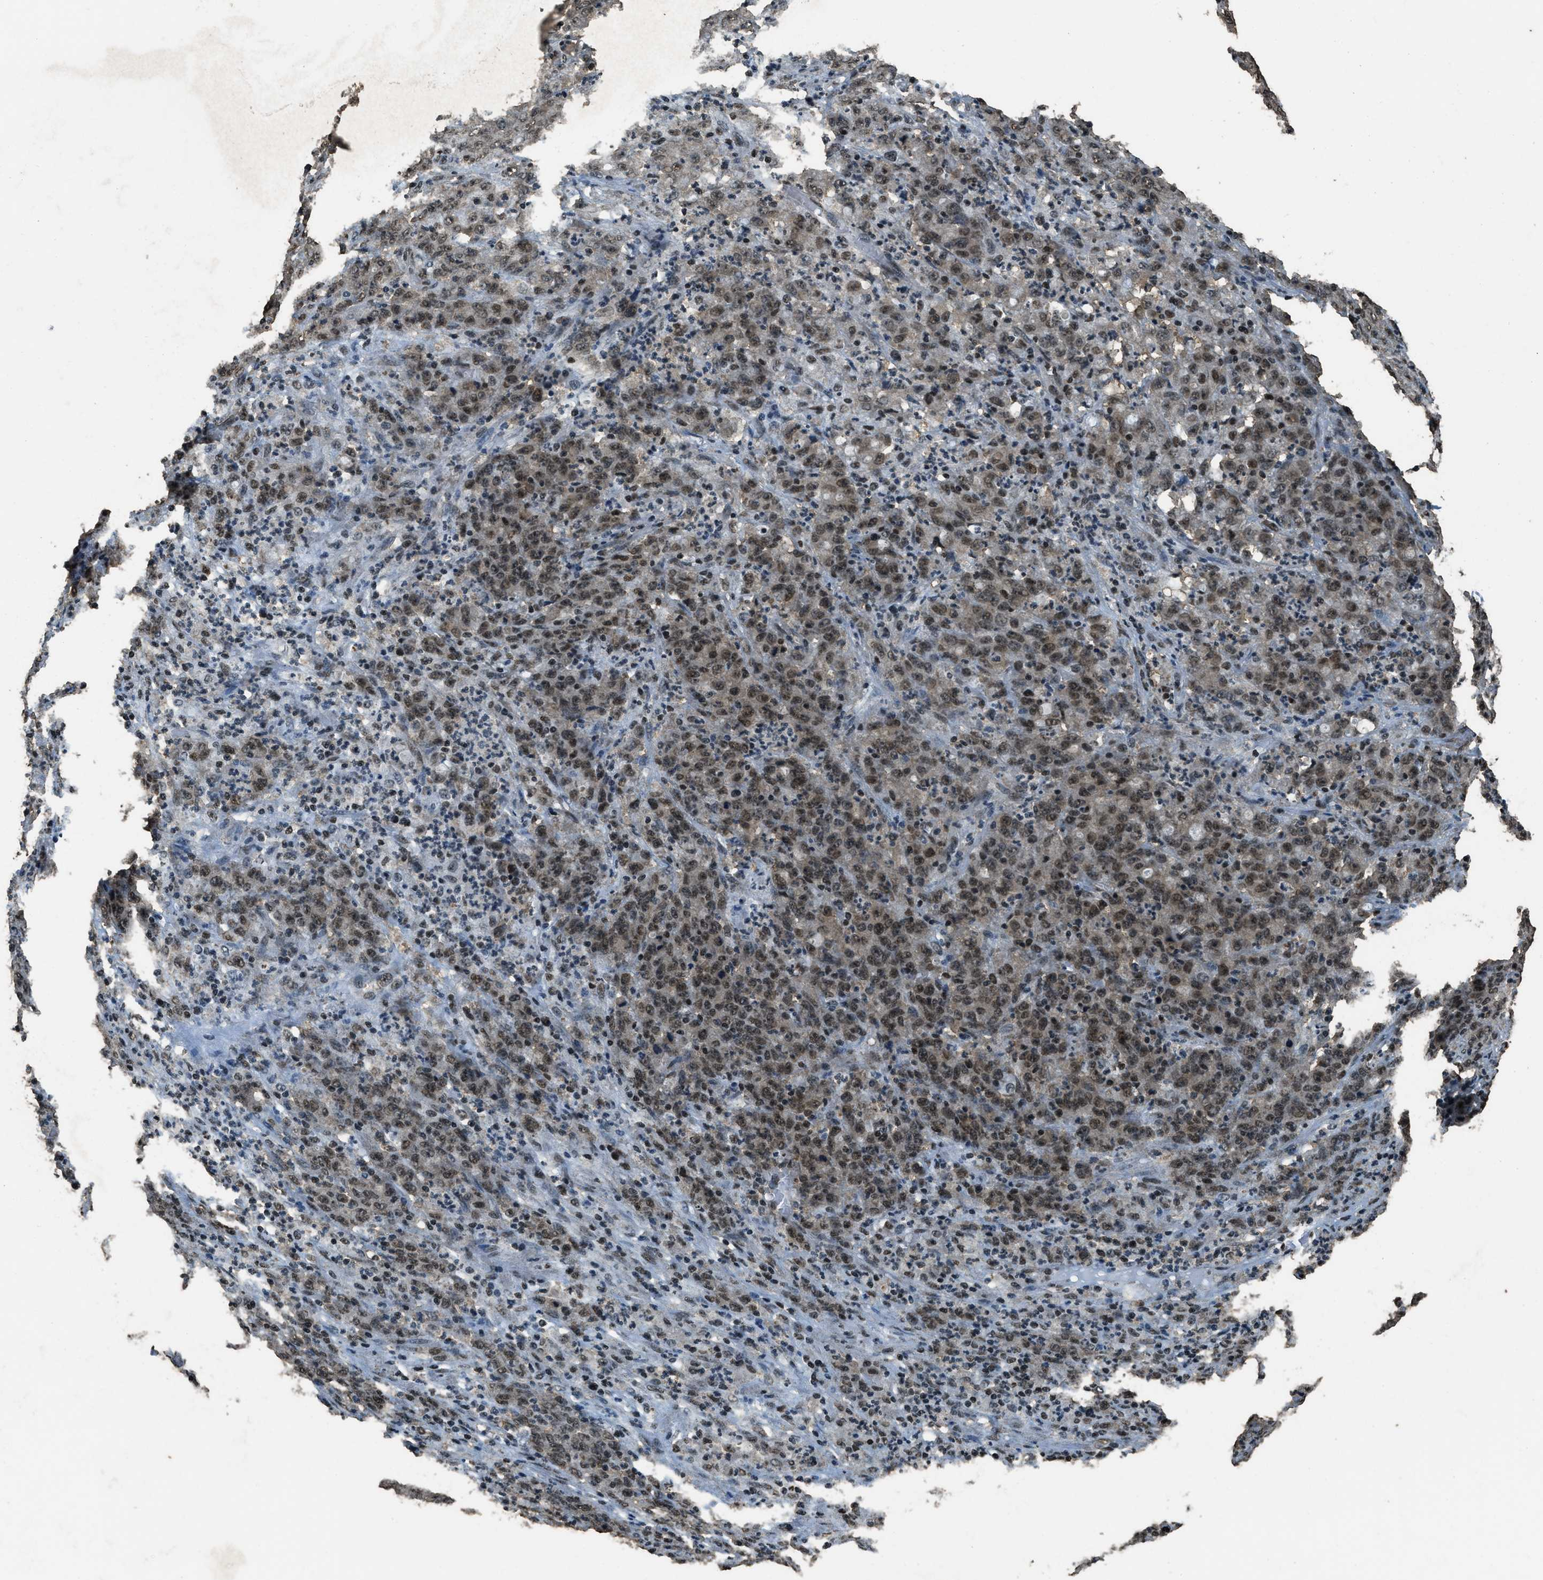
{"staining": {"intensity": "moderate", "quantity": ">75%", "location": "nuclear"}, "tissue": "stomach cancer", "cell_type": "Tumor cells", "image_type": "cancer", "snomed": [{"axis": "morphology", "description": "Adenocarcinoma, NOS"}, {"axis": "topography", "description": "Stomach, lower"}], "caption": "DAB (3,3'-diaminobenzidine) immunohistochemical staining of stomach cancer shows moderate nuclear protein staining in approximately >75% of tumor cells.", "gene": "MYB", "patient": {"sex": "female", "age": 71}}